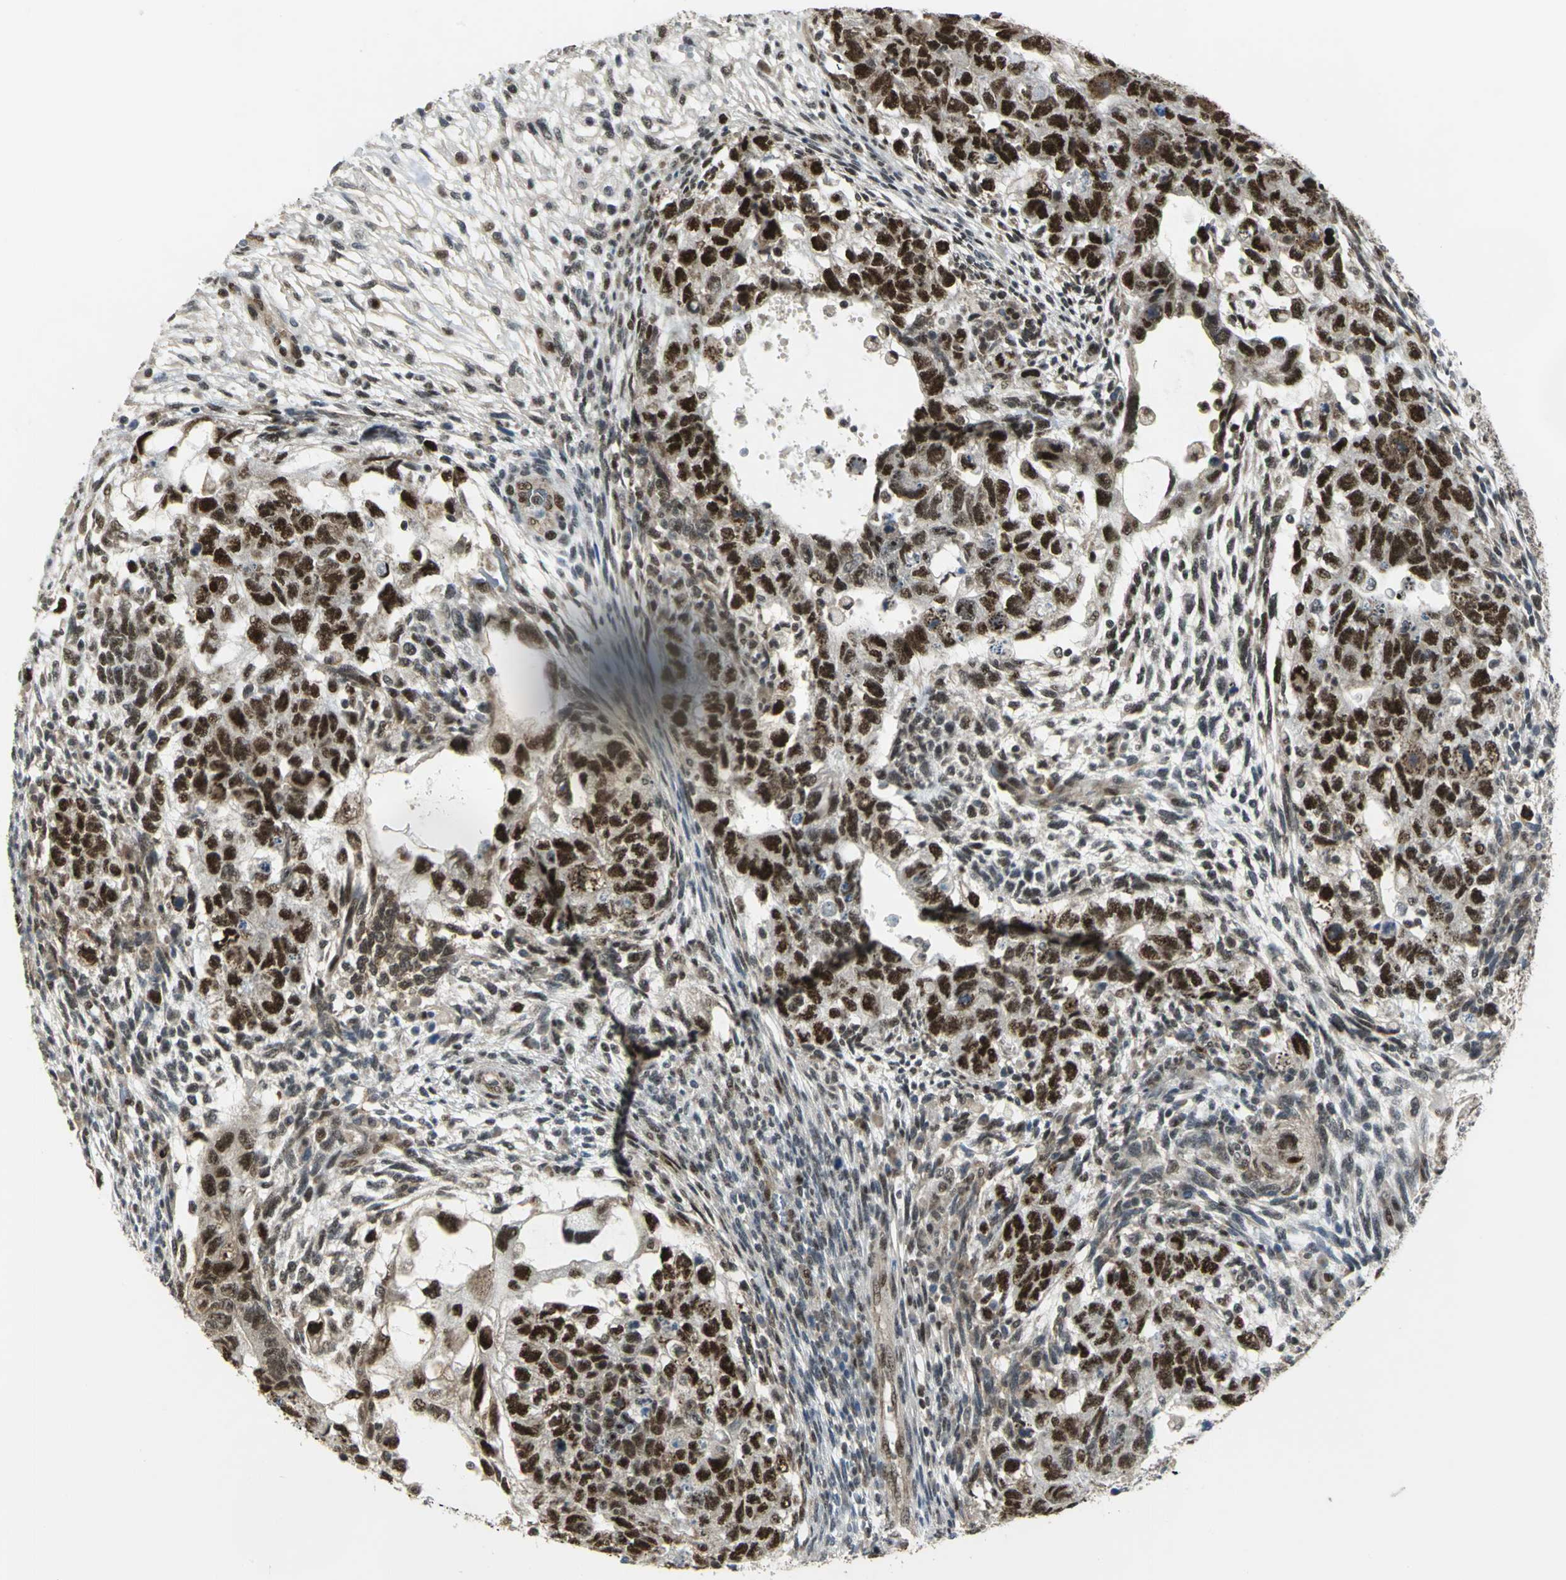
{"staining": {"intensity": "strong", "quantity": ">75%", "location": "nuclear"}, "tissue": "testis cancer", "cell_type": "Tumor cells", "image_type": "cancer", "snomed": [{"axis": "morphology", "description": "Normal tissue, NOS"}, {"axis": "morphology", "description": "Carcinoma, Embryonal, NOS"}, {"axis": "topography", "description": "Testis"}], "caption": "Protein expression analysis of human testis cancer reveals strong nuclear positivity in about >75% of tumor cells.", "gene": "DDX5", "patient": {"sex": "male", "age": 36}}